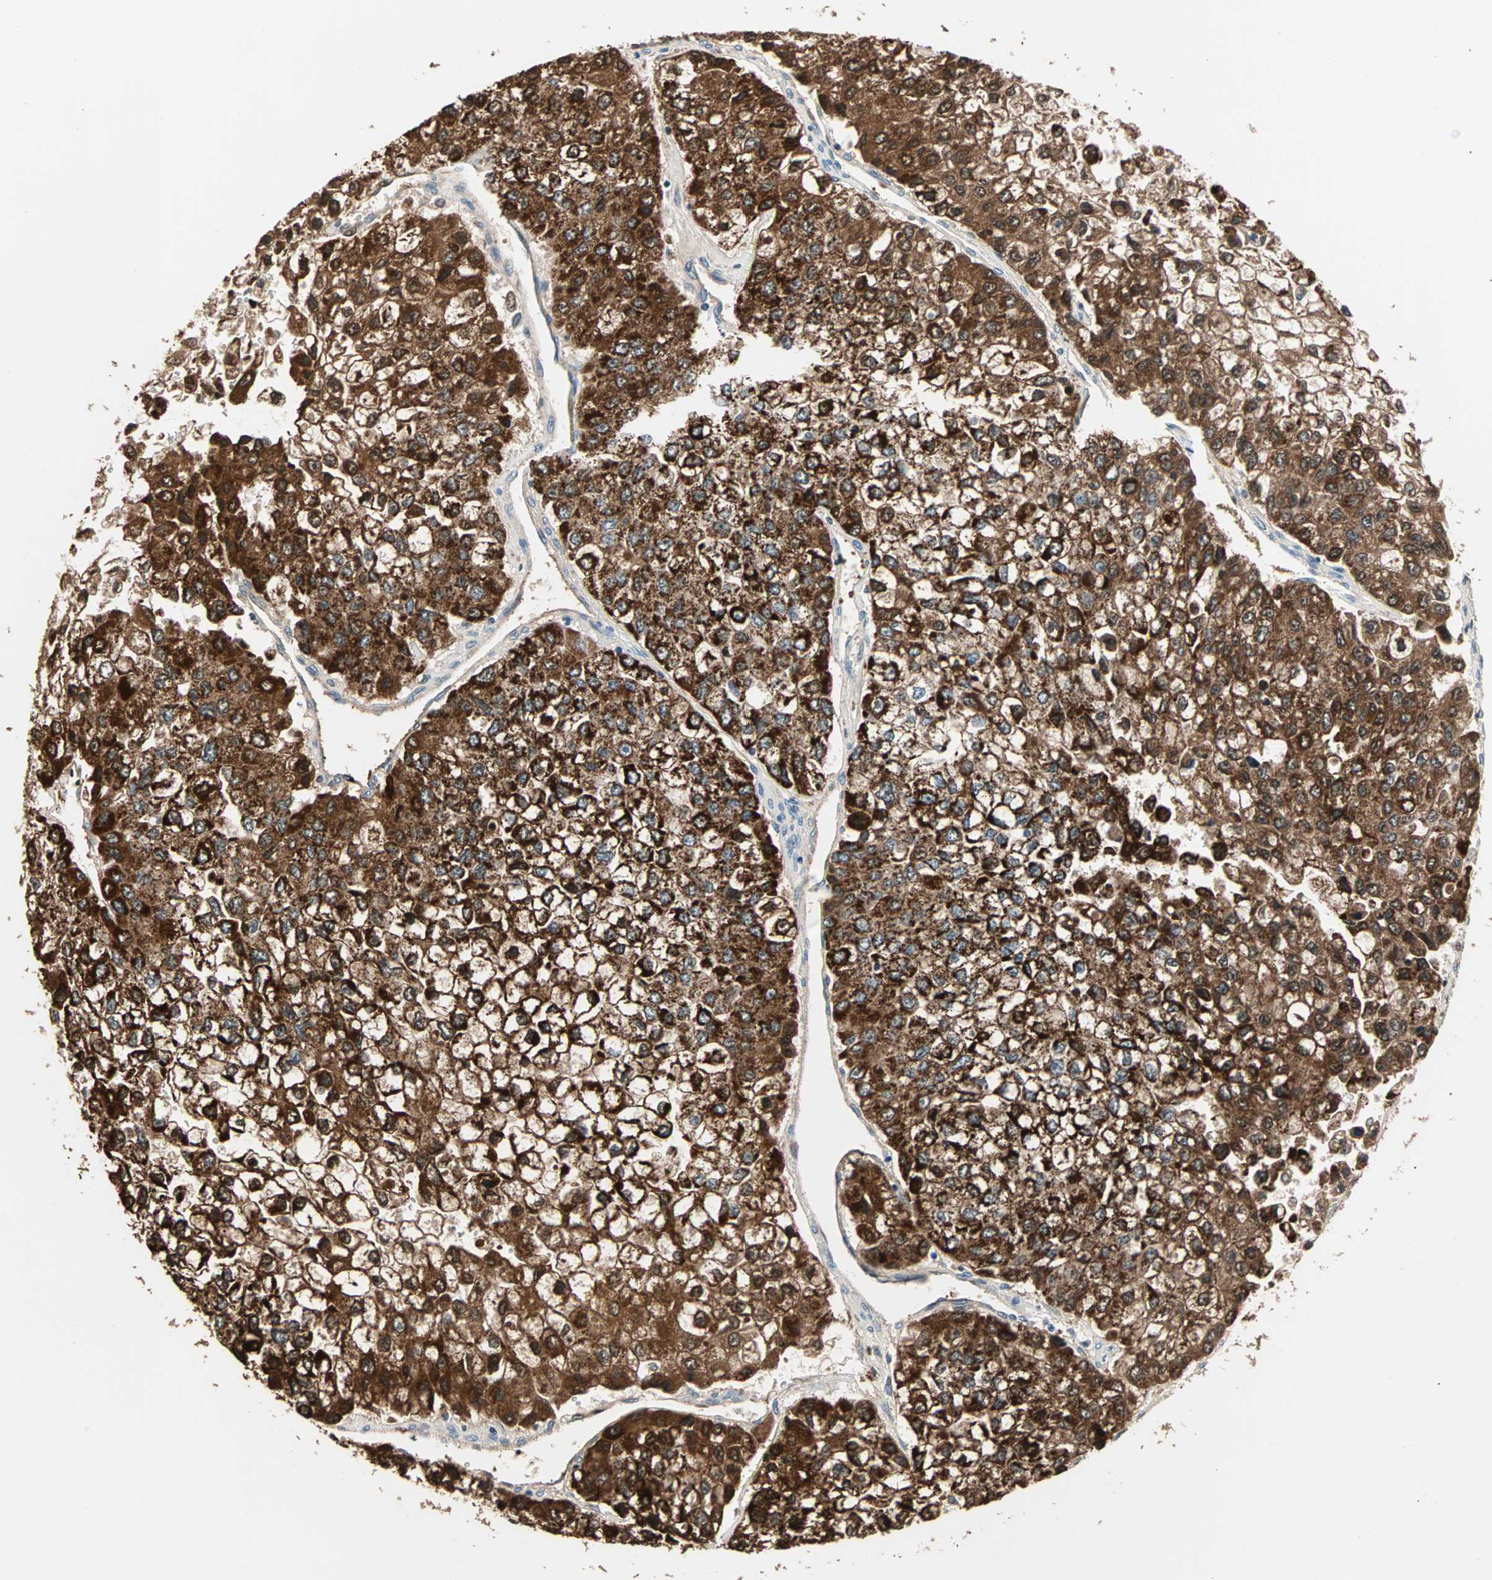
{"staining": {"intensity": "strong", "quantity": ">75%", "location": "cytoplasmic/membranous,nuclear"}, "tissue": "liver cancer", "cell_type": "Tumor cells", "image_type": "cancer", "snomed": [{"axis": "morphology", "description": "Carcinoma, Hepatocellular, NOS"}, {"axis": "topography", "description": "Liver"}], "caption": "The histopathology image displays a brown stain indicating the presence of a protein in the cytoplasmic/membranous and nuclear of tumor cells in liver cancer (hepatocellular carcinoma). The staining was performed using DAB, with brown indicating positive protein expression. Nuclei are stained blue with hematoxylin.", "gene": "TST", "patient": {"sex": "female", "age": 66}}